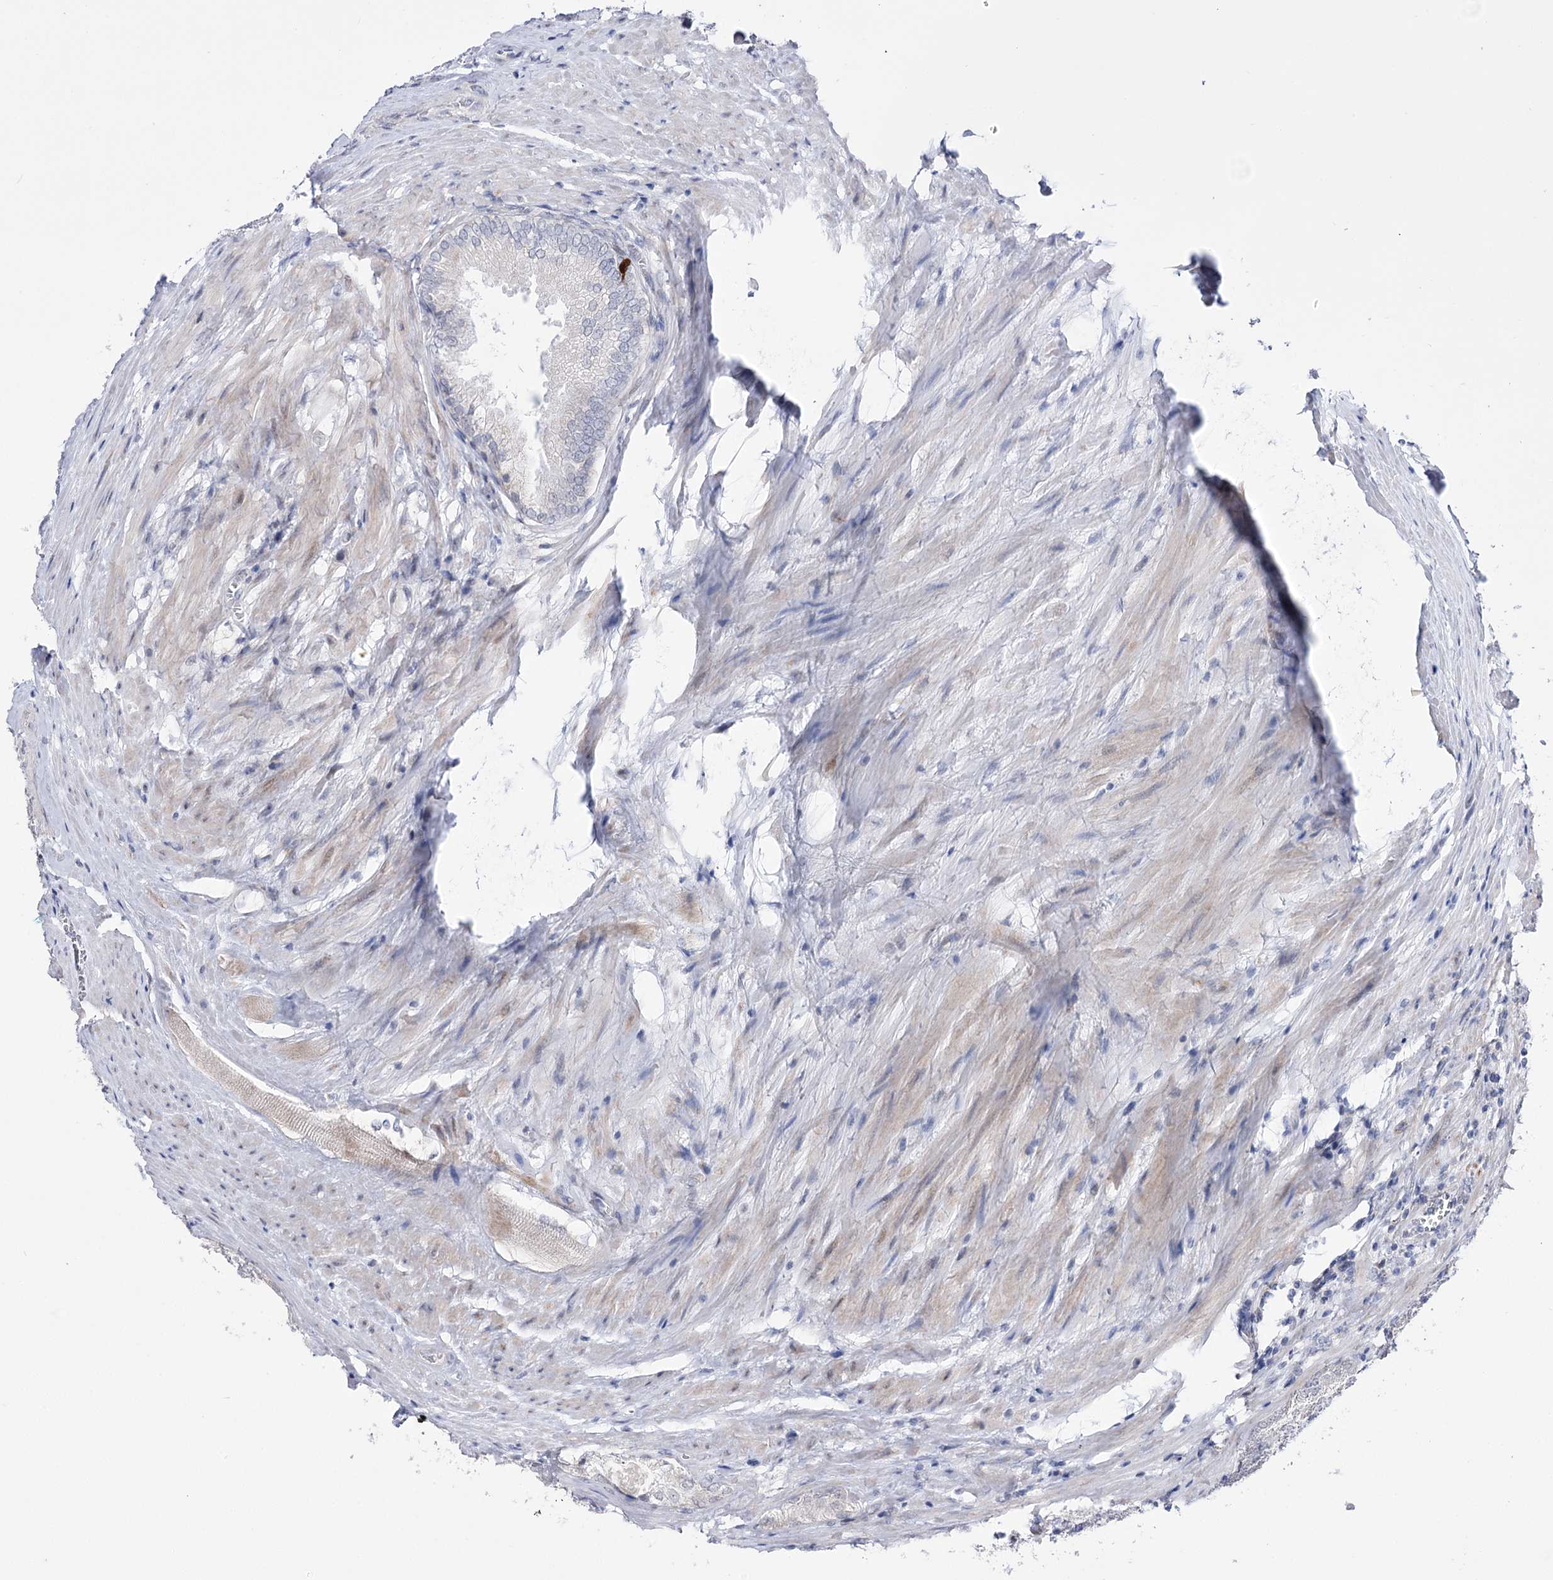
{"staining": {"intensity": "negative", "quantity": "none", "location": "none"}, "tissue": "prostate cancer", "cell_type": "Tumor cells", "image_type": "cancer", "snomed": [{"axis": "morphology", "description": "Adenocarcinoma, High grade"}, {"axis": "topography", "description": "Prostate"}], "caption": "Prostate cancer (high-grade adenocarcinoma) was stained to show a protein in brown. There is no significant staining in tumor cells. (Stains: DAB IHC with hematoxylin counter stain, Microscopy: brightfield microscopy at high magnification).", "gene": "RBM15B", "patient": {"sex": "male", "age": 66}}